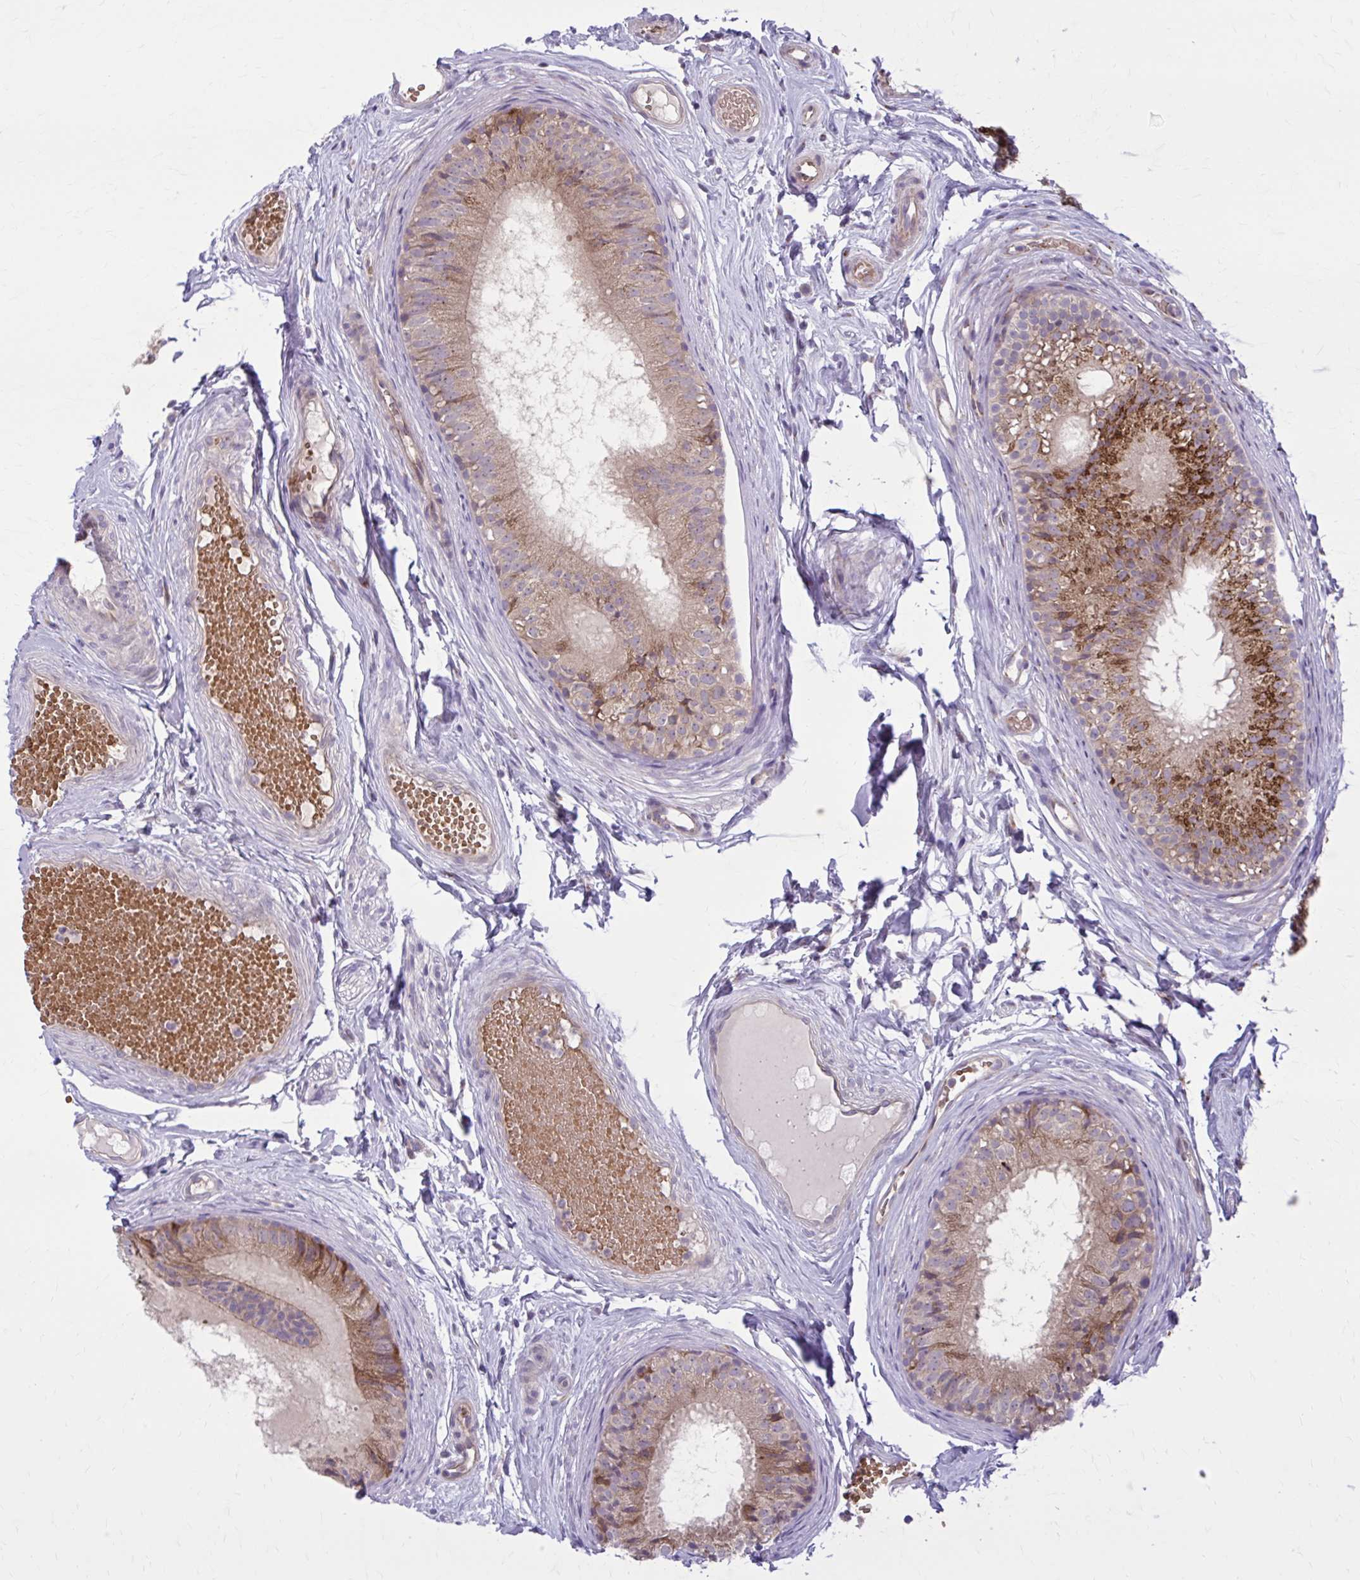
{"staining": {"intensity": "moderate", "quantity": ">75%", "location": "cytoplasmic/membranous"}, "tissue": "epididymis", "cell_type": "Glandular cells", "image_type": "normal", "snomed": [{"axis": "morphology", "description": "Normal tissue, NOS"}, {"axis": "morphology", "description": "Seminoma, NOS"}, {"axis": "topography", "description": "Testis"}, {"axis": "topography", "description": "Epididymis"}], "caption": "Brown immunohistochemical staining in normal epididymis exhibits moderate cytoplasmic/membranous positivity in approximately >75% of glandular cells. (DAB IHC with brightfield microscopy, high magnification).", "gene": "SNF8", "patient": {"sex": "male", "age": 34}}